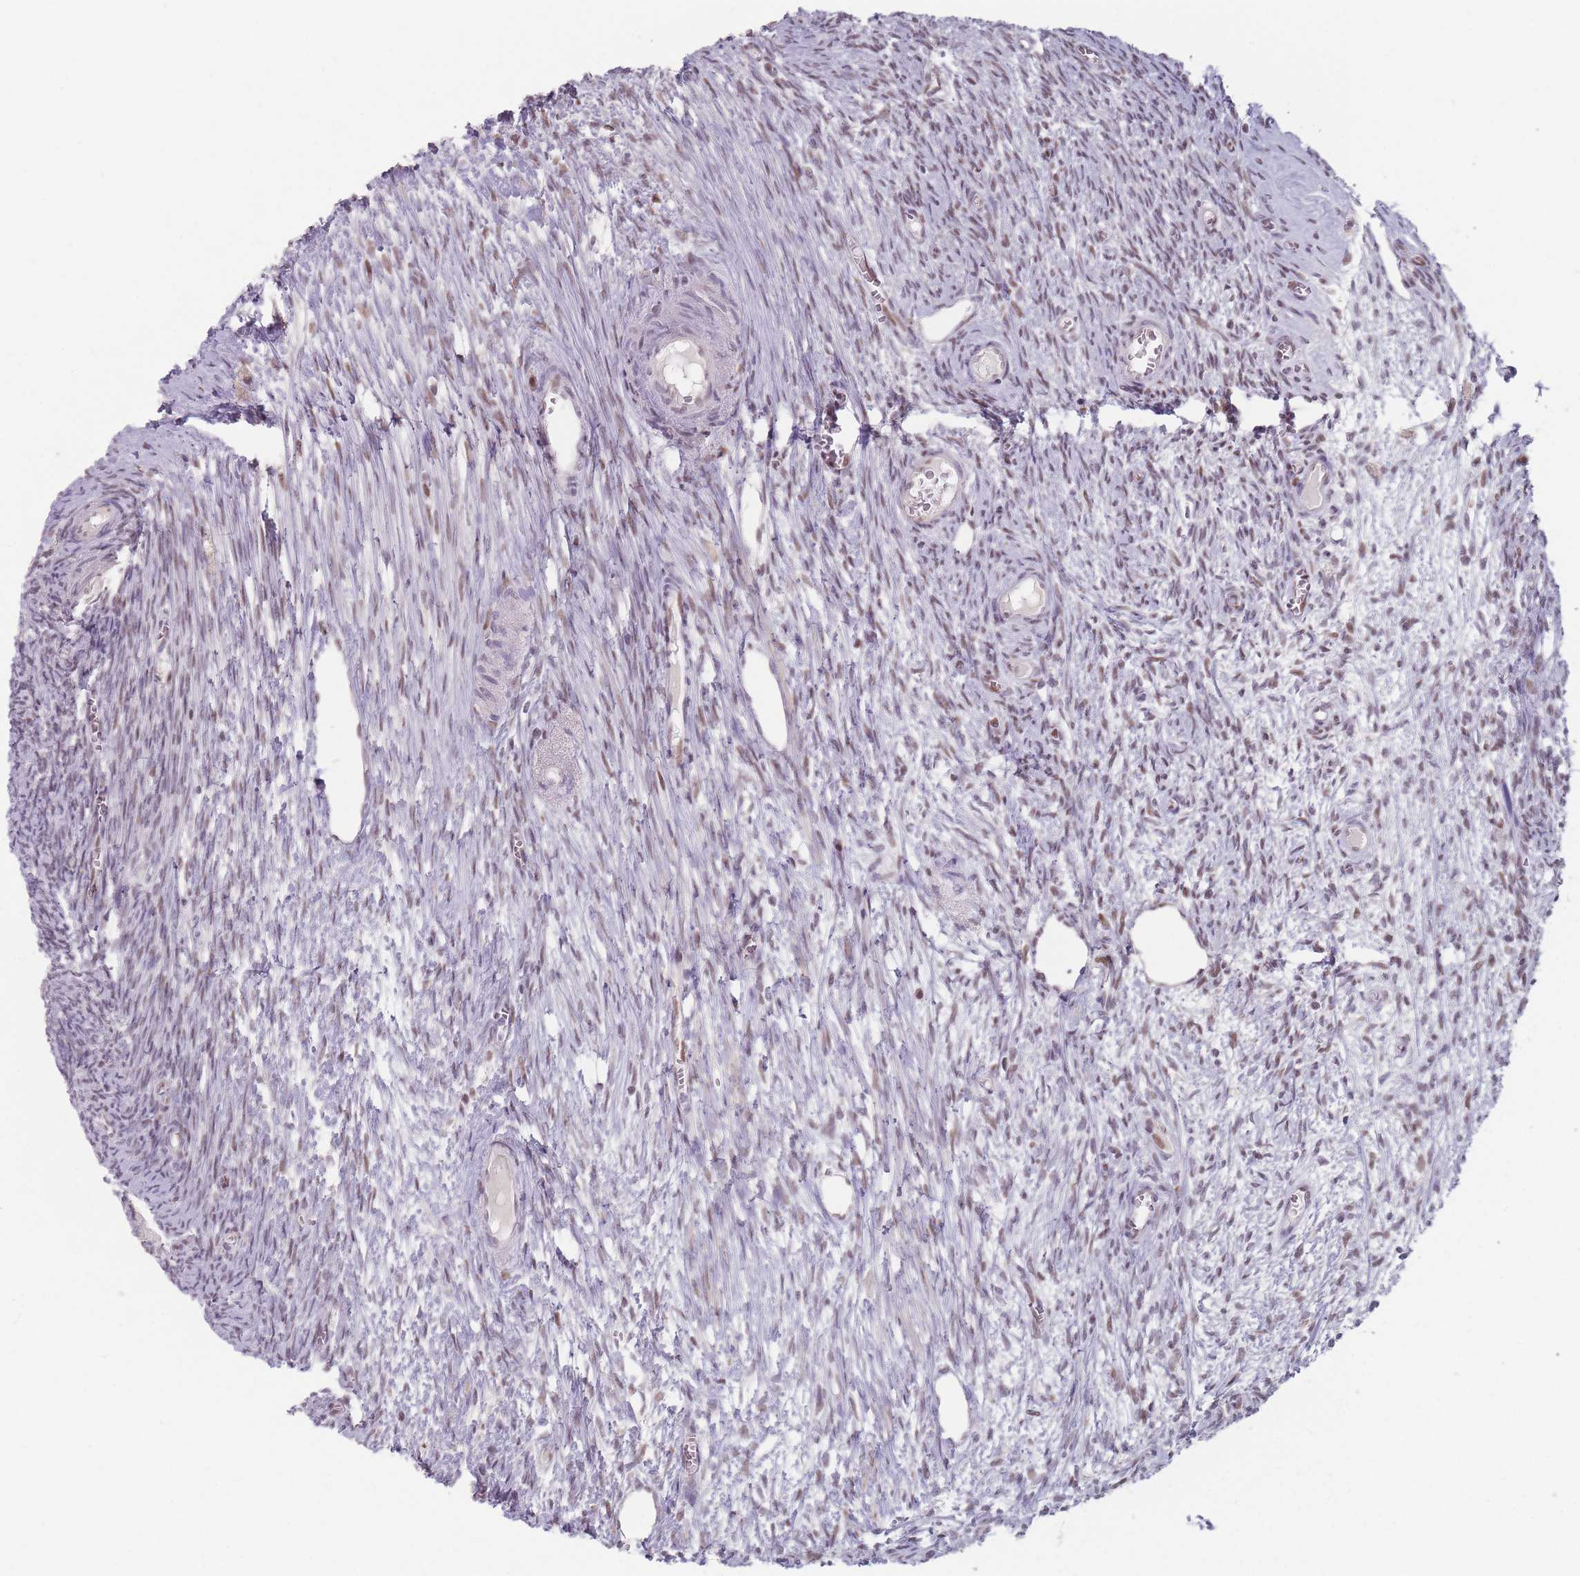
{"staining": {"intensity": "weak", "quantity": ">75%", "location": "cytoplasmic/membranous,nuclear"}, "tissue": "ovary", "cell_type": "Follicle cells", "image_type": "normal", "snomed": [{"axis": "morphology", "description": "Normal tissue, NOS"}, {"axis": "topography", "description": "Ovary"}], "caption": "High-magnification brightfield microscopy of benign ovary stained with DAB (brown) and counterstained with hematoxylin (blue). follicle cells exhibit weak cytoplasmic/membranous,nuclear expression is appreciated in approximately>75% of cells. The protein is shown in brown color, while the nuclei are stained blue.", "gene": "SH3BGRL2", "patient": {"sex": "female", "age": 44}}